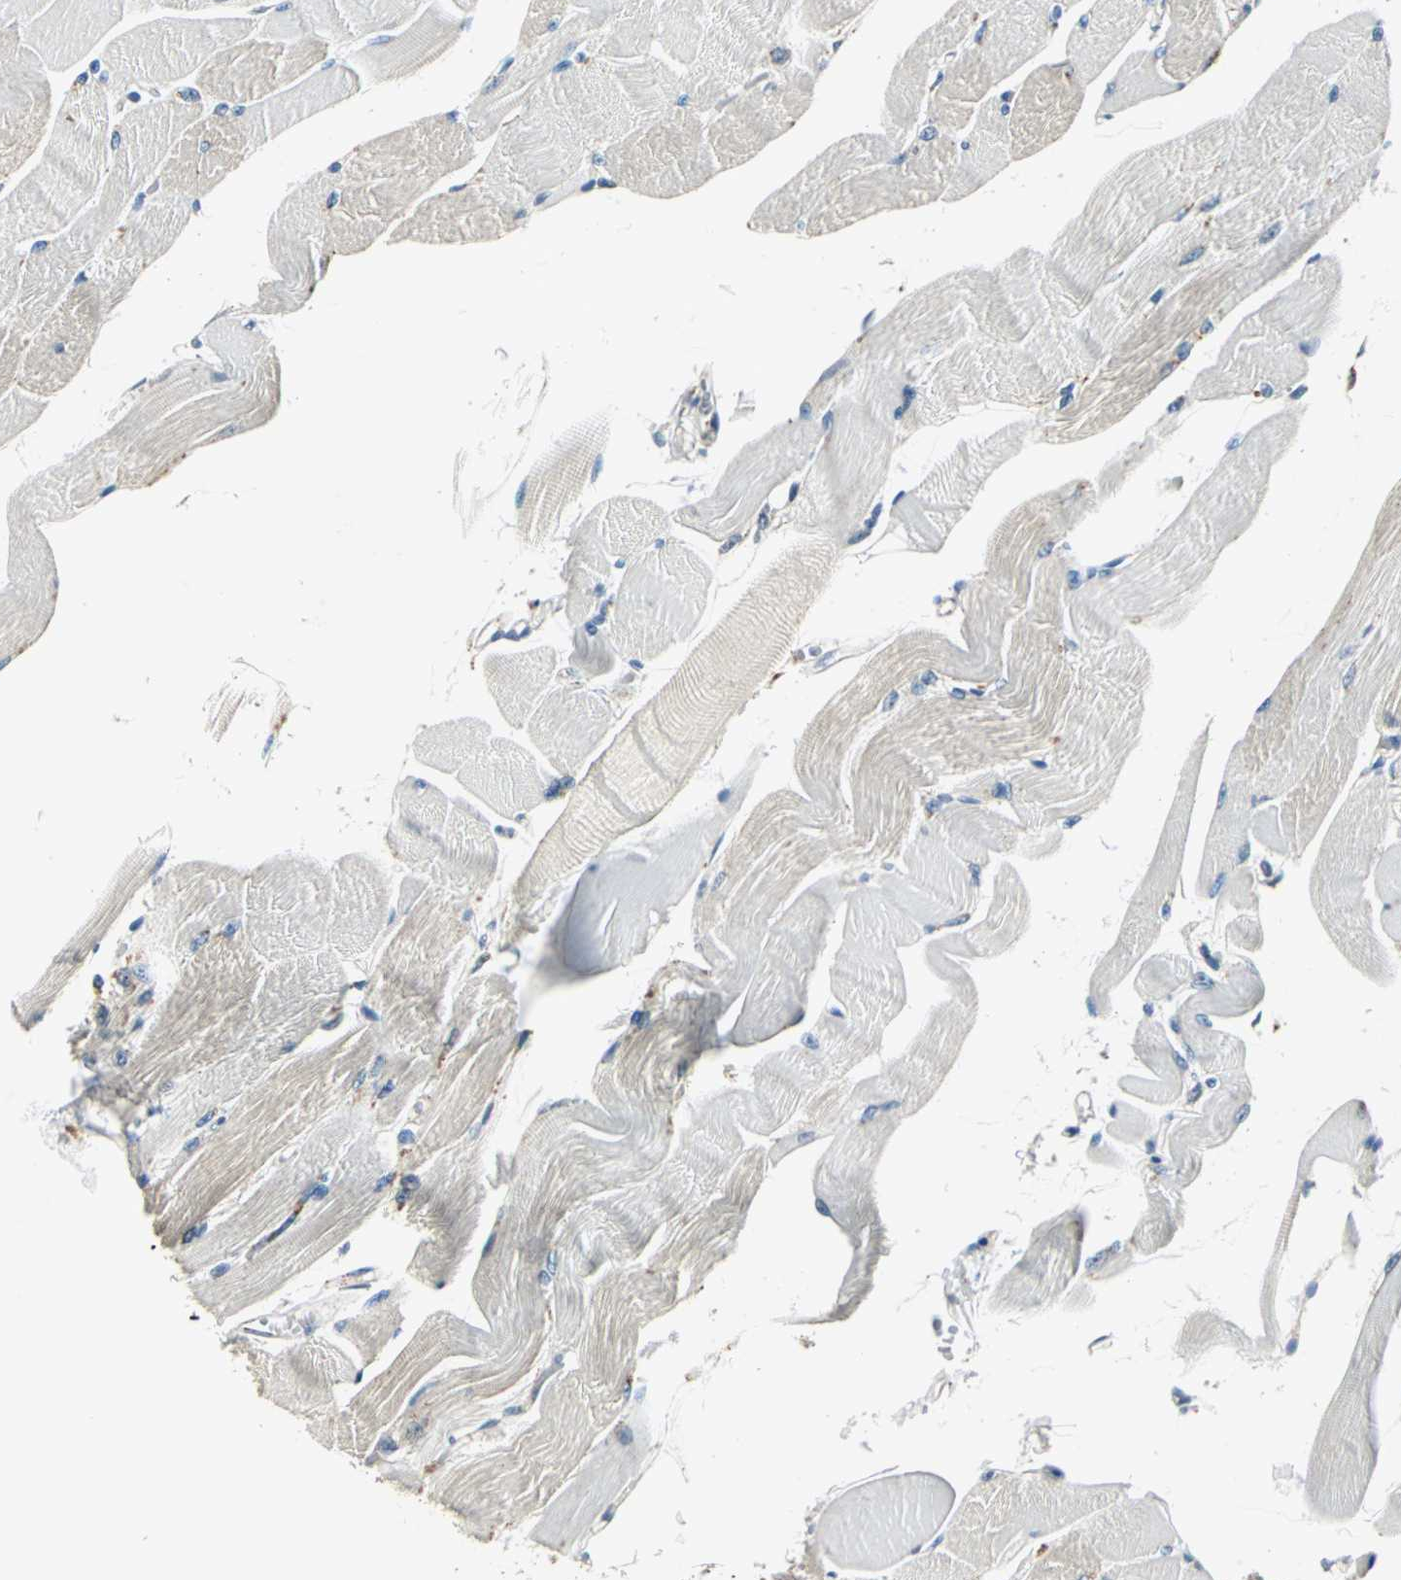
{"staining": {"intensity": "negative", "quantity": "none", "location": "none"}, "tissue": "skeletal muscle", "cell_type": "Myocytes", "image_type": "normal", "snomed": [{"axis": "morphology", "description": "Normal tissue, NOS"}, {"axis": "topography", "description": "Skeletal muscle"}, {"axis": "topography", "description": "Peripheral nerve tissue"}], "caption": "An immunohistochemistry (IHC) micrograph of normal skeletal muscle is shown. There is no staining in myocytes of skeletal muscle. The staining is performed using DAB brown chromogen with nuclei counter-stained in using hematoxylin.", "gene": "NIT1", "patient": {"sex": "female", "age": 84}}